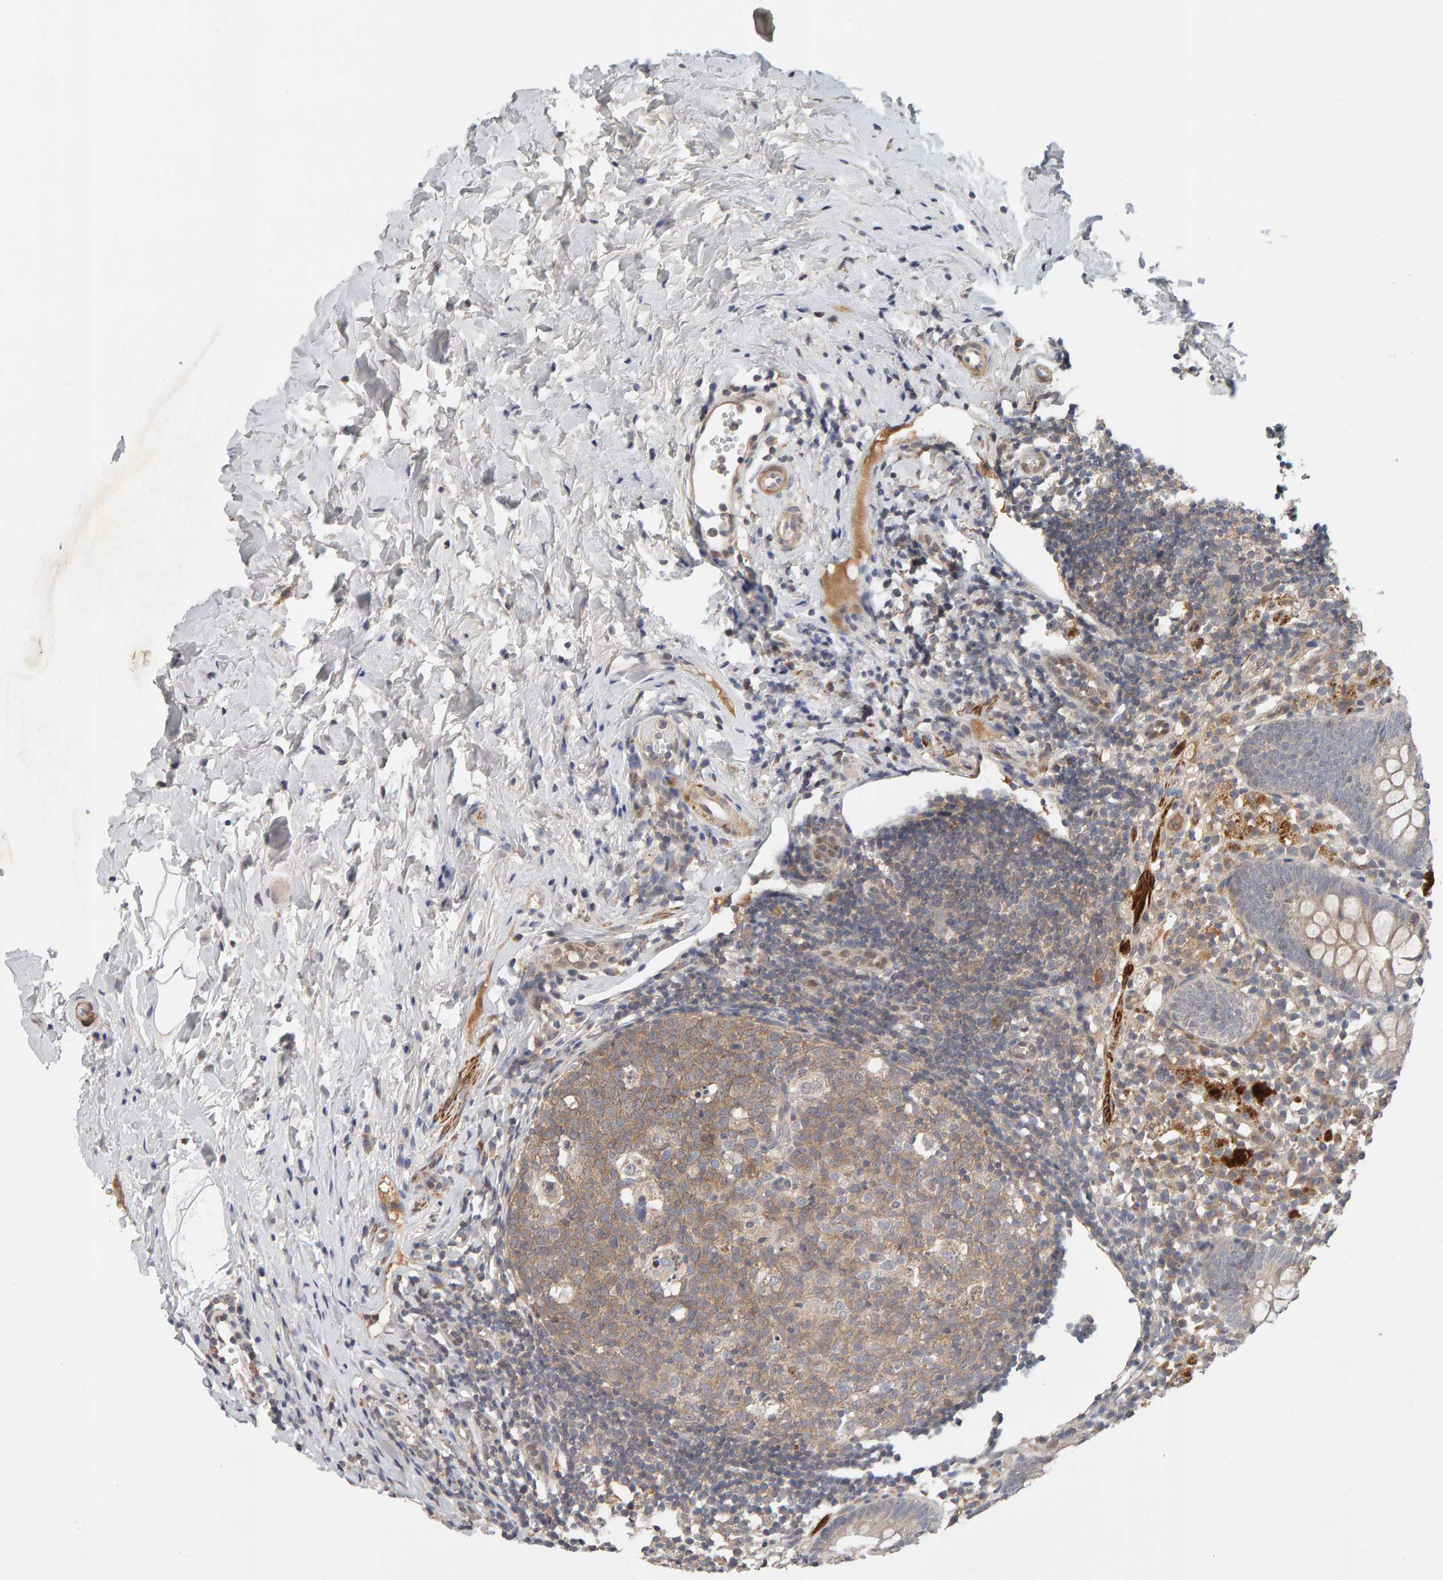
{"staining": {"intensity": "negative", "quantity": "none", "location": "none"}, "tissue": "appendix", "cell_type": "Glandular cells", "image_type": "normal", "snomed": [{"axis": "morphology", "description": "Normal tissue, NOS"}, {"axis": "topography", "description": "Appendix"}], "caption": "The photomicrograph shows no staining of glandular cells in unremarkable appendix.", "gene": "NUDCD1", "patient": {"sex": "female", "age": 20}}